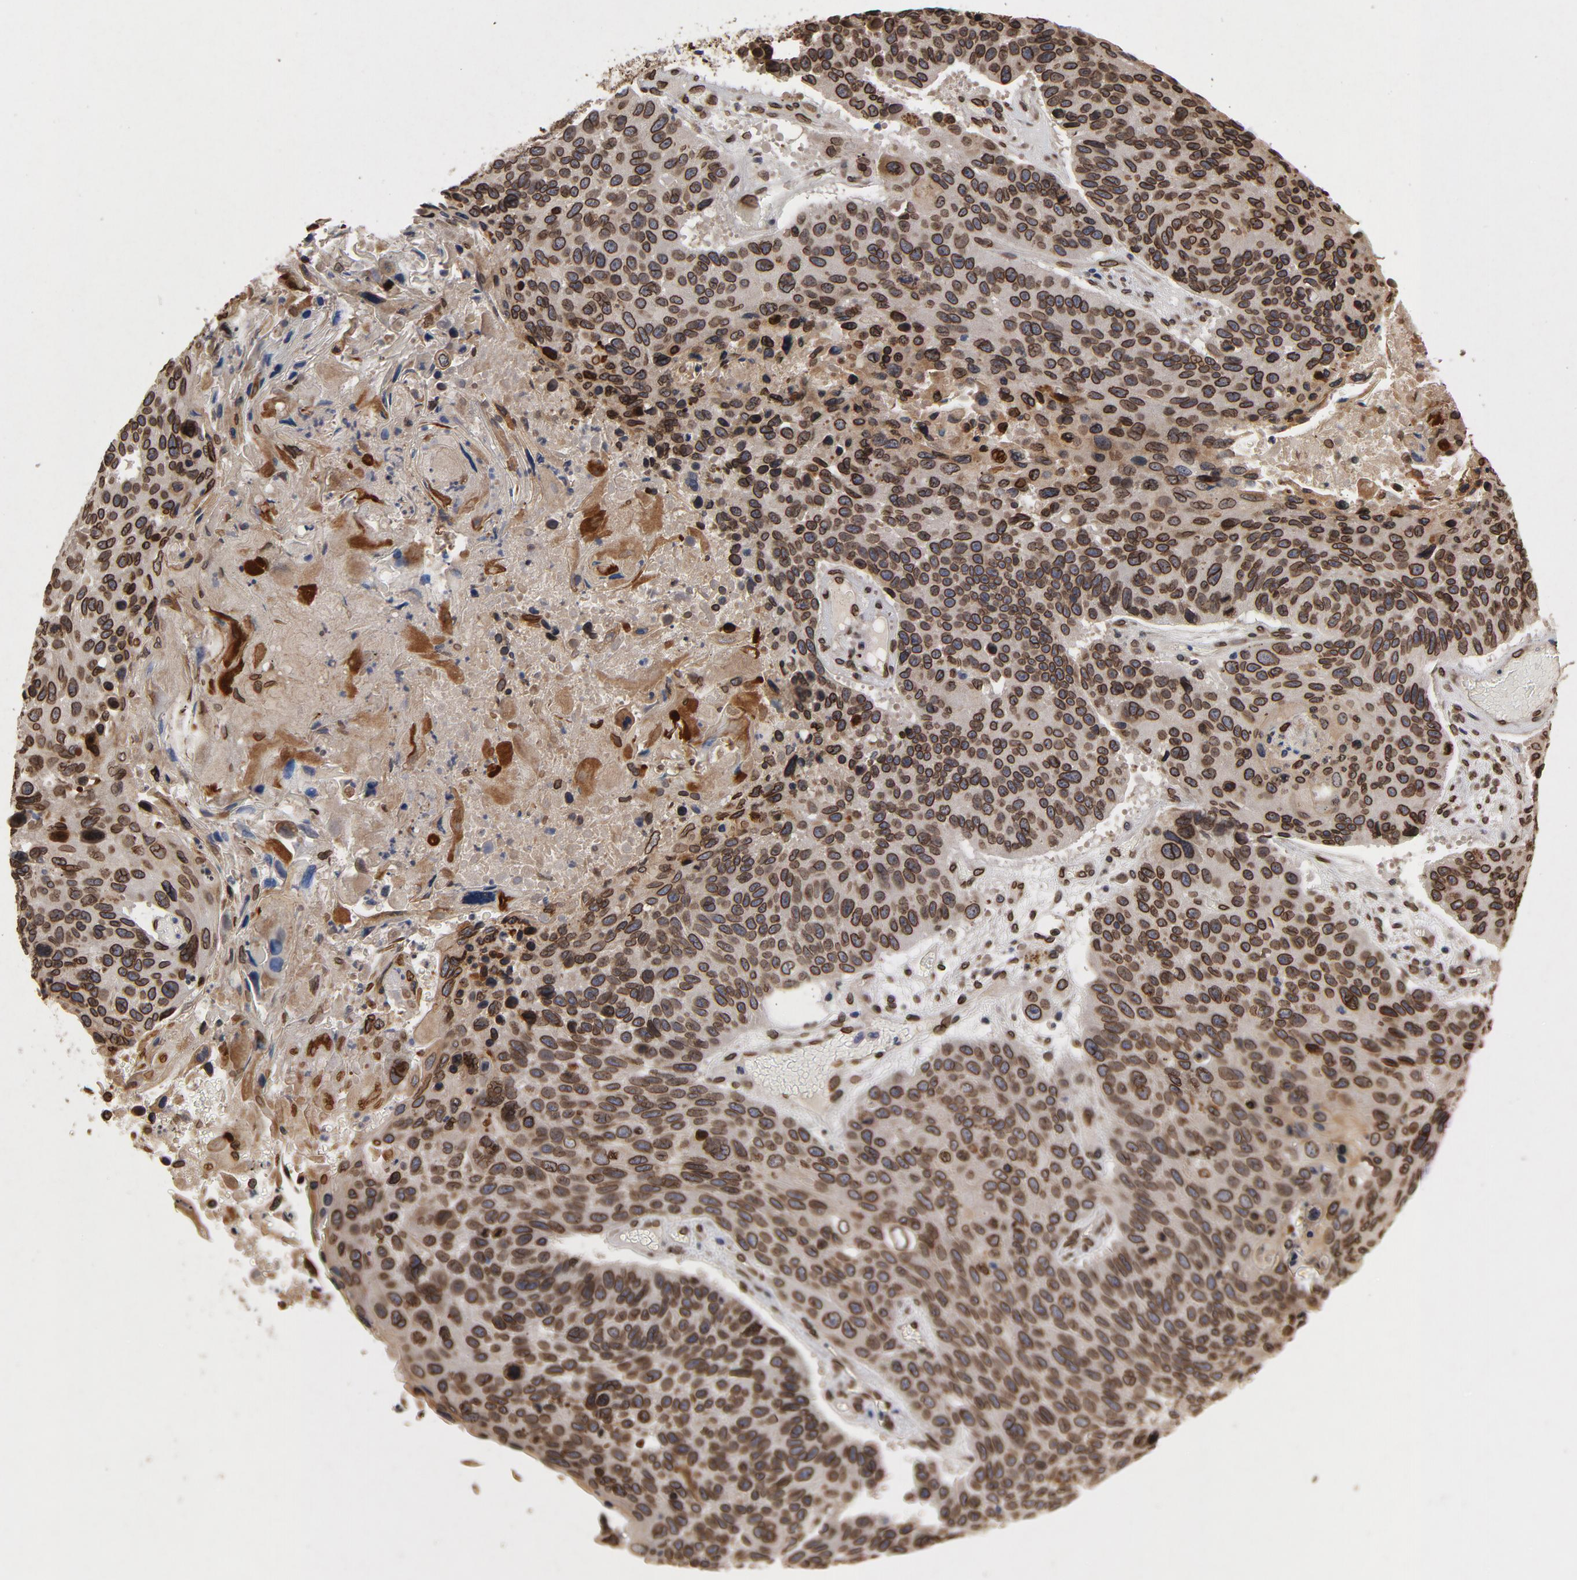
{"staining": {"intensity": "strong", "quantity": ">75%", "location": "cytoplasmic/membranous,nuclear"}, "tissue": "lung cancer", "cell_type": "Tumor cells", "image_type": "cancer", "snomed": [{"axis": "morphology", "description": "Squamous cell carcinoma, NOS"}, {"axis": "topography", "description": "Lung"}], "caption": "Tumor cells exhibit high levels of strong cytoplasmic/membranous and nuclear staining in approximately >75% of cells in human lung cancer.", "gene": "LMNA", "patient": {"sex": "male", "age": 68}}